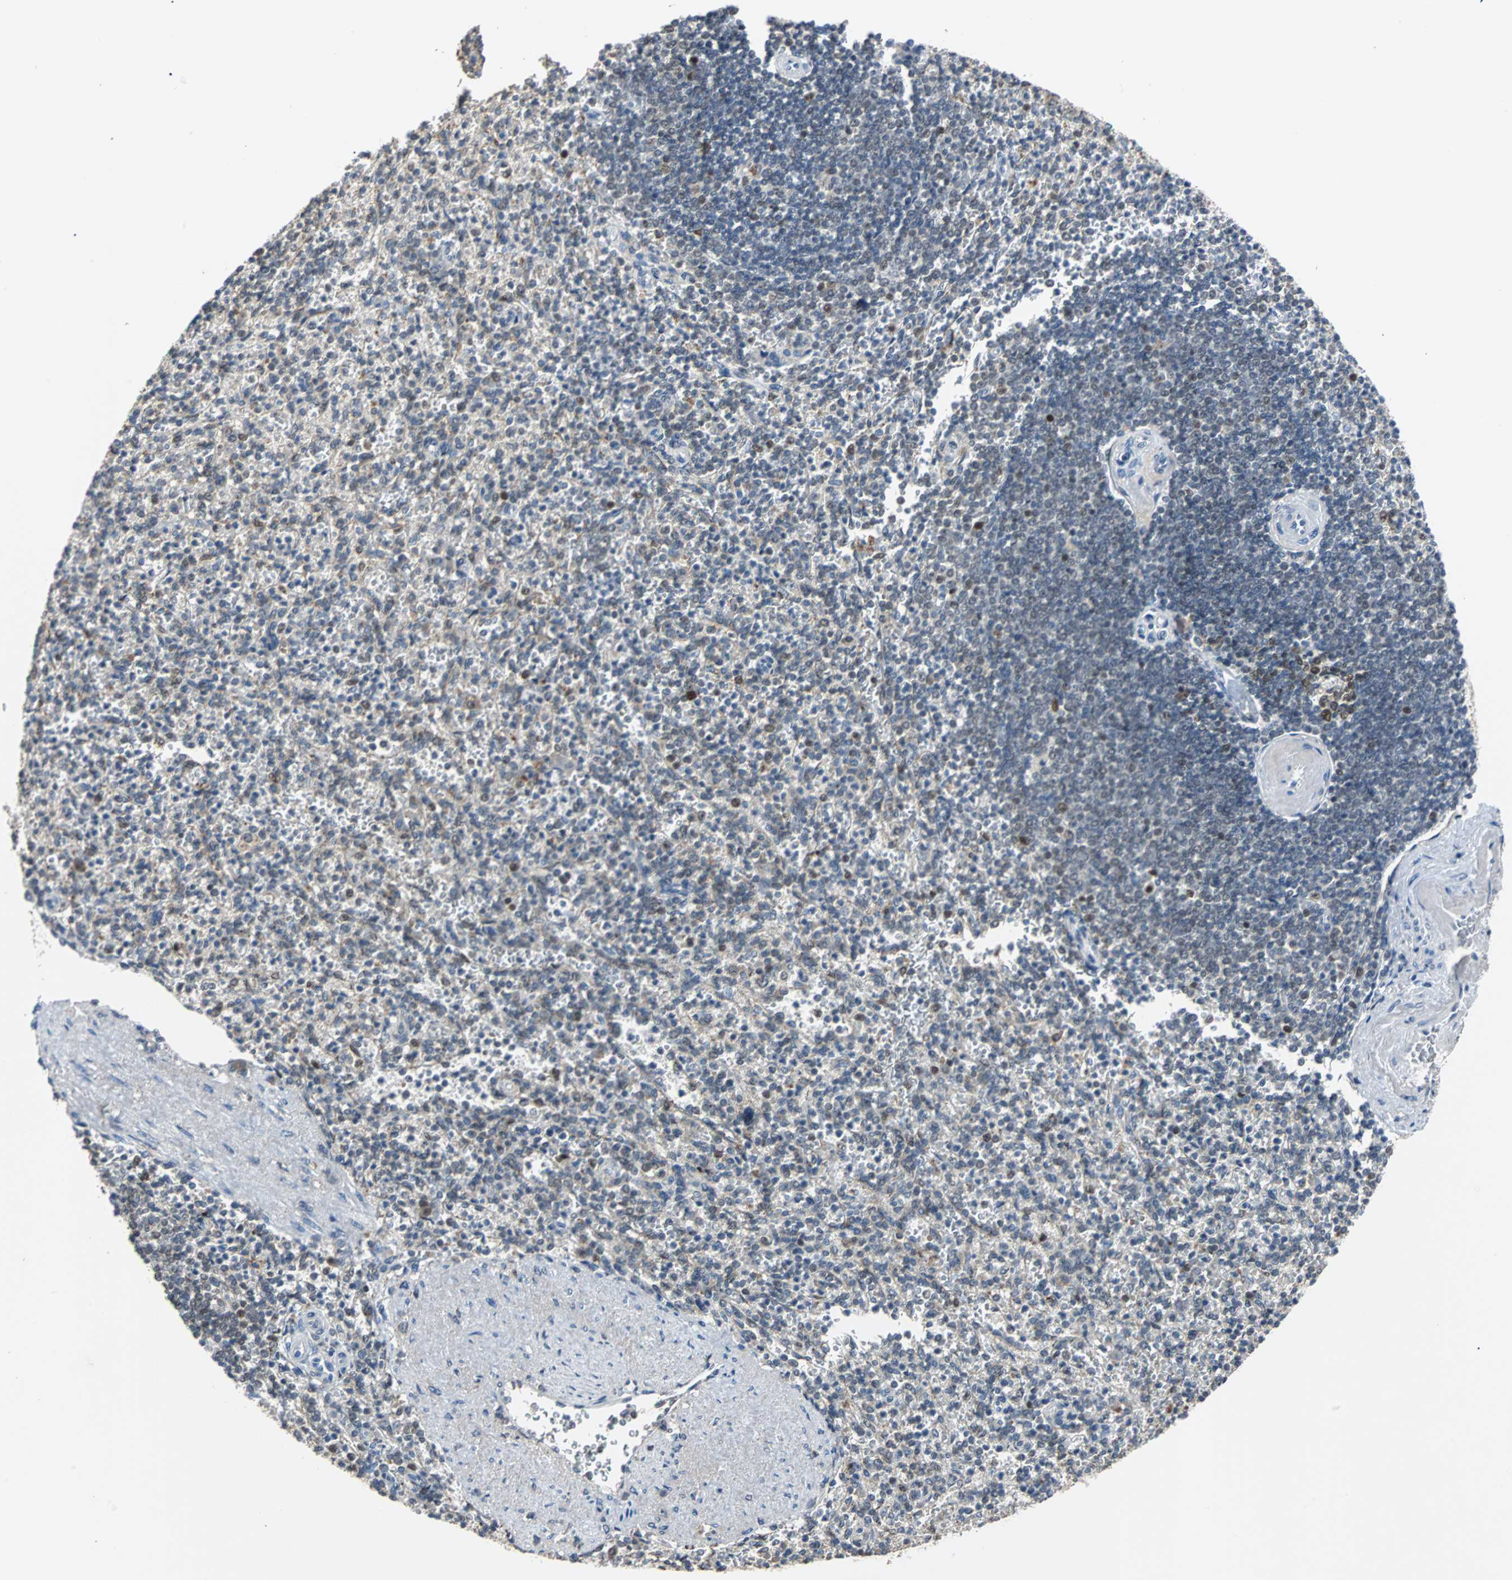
{"staining": {"intensity": "moderate", "quantity": "25%-75%", "location": "cytoplasmic/membranous"}, "tissue": "spleen", "cell_type": "Cells in red pulp", "image_type": "normal", "snomed": [{"axis": "morphology", "description": "Normal tissue, NOS"}, {"axis": "topography", "description": "Spleen"}], "caption": "Benign spleen shows moderate cytoplasmic/membranous positivity in about 25%-75% of cells in red pulp (DAB (3,3'-diaminobenzidine) IHC, brown staining for protein, blue staining for nuclei)..", "gene": "HLX", "patient": {"sex": "female", "age": 74}}